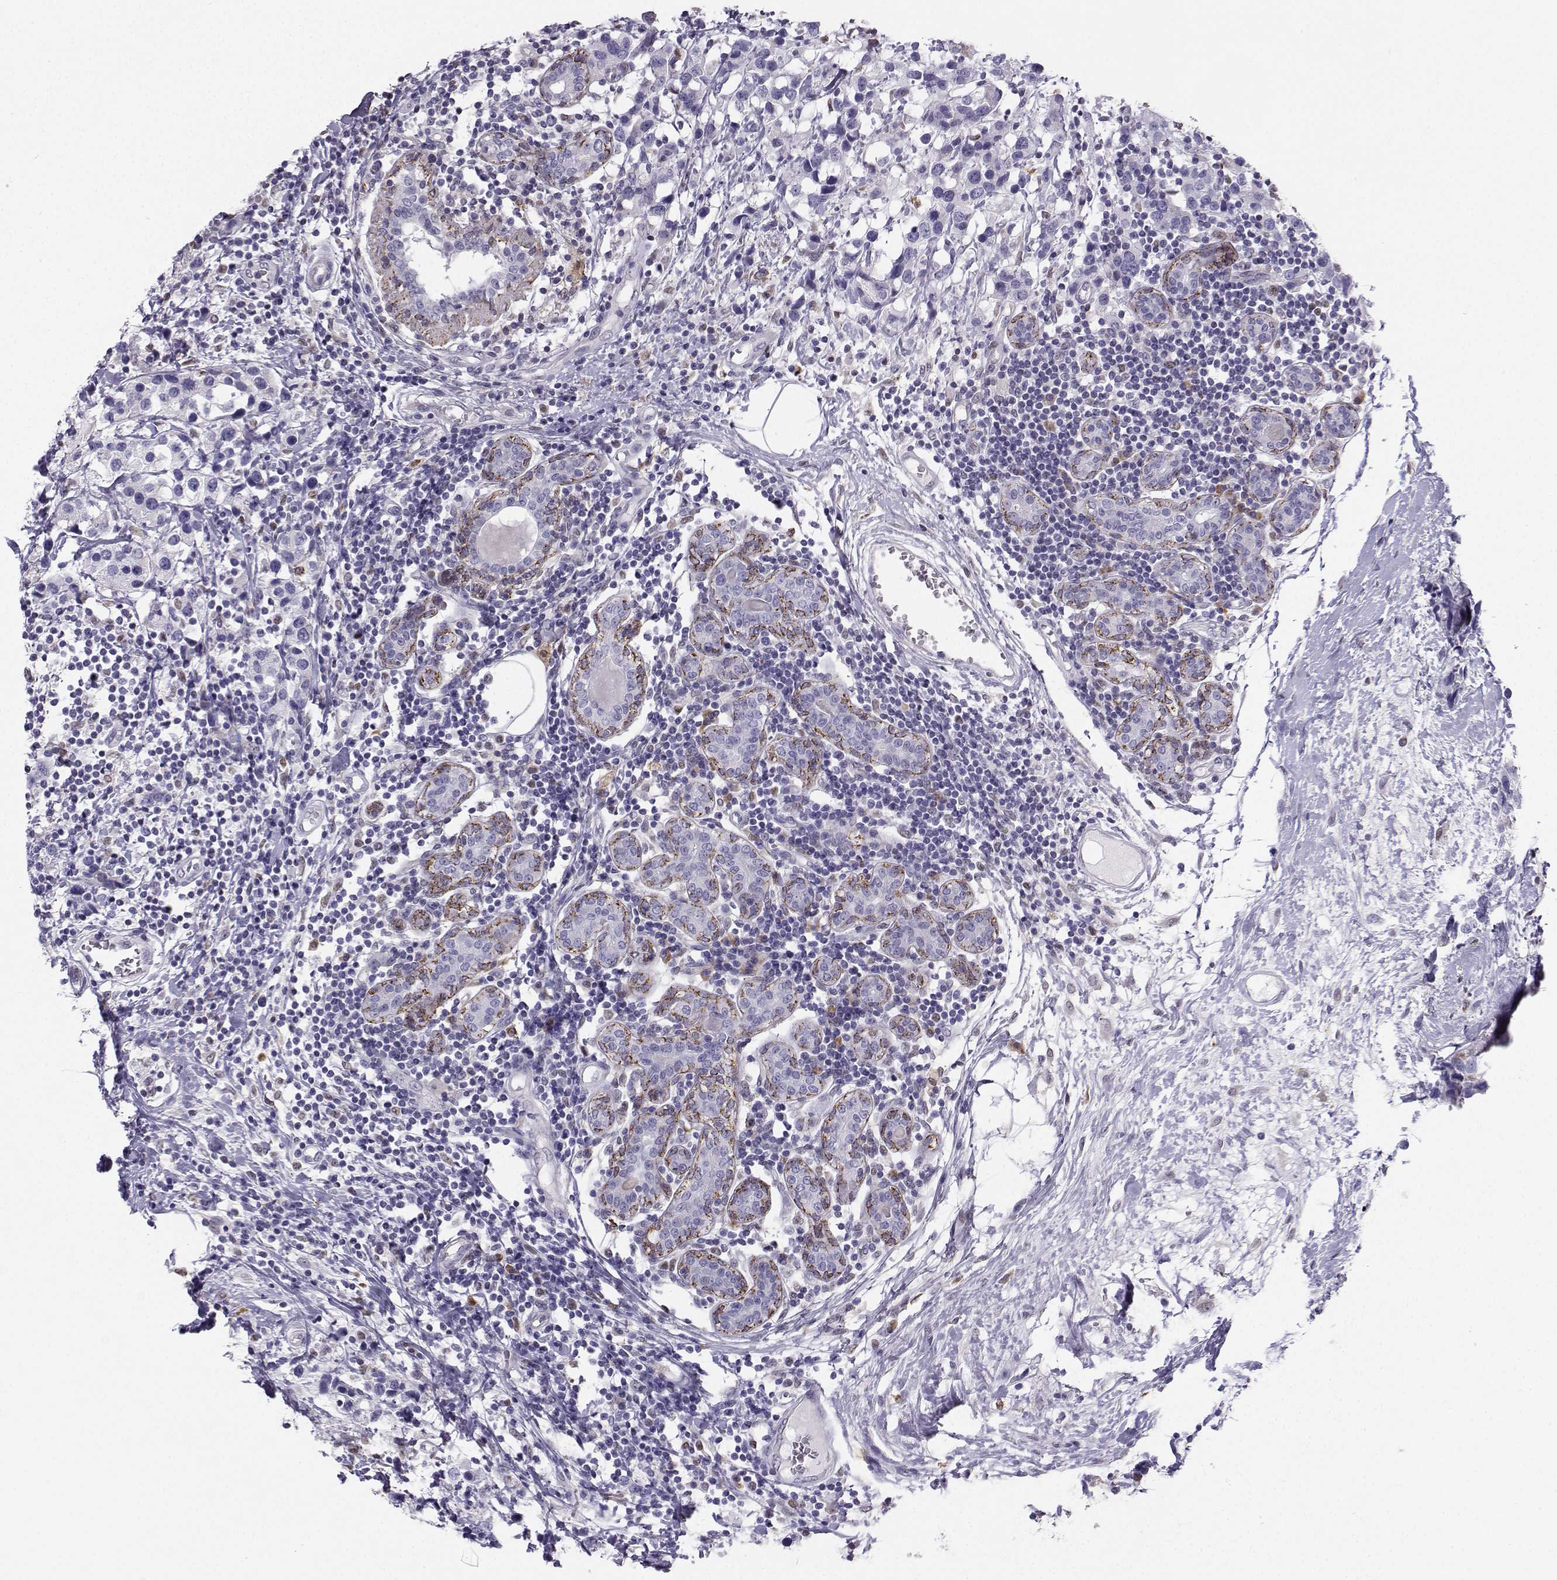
{"staining": {"intensity": "negative", "quantity": "none", "location": "none"}, "tissue": "breast cancer", "cell_type": "Tumor cells", "image_type": "cancer", "snomed": [{"axis": "morphology", "description": "Lobular carcinoma"}, {"axis": "topography", "description": "Breast"}], "caption": "Immunohistochemical staining of breast lobular carcinoma shows no significant expression in tumor cells. Brightfield microscopy of IHC stained with DAB (brown) and hematoxylin (blue), captured at high magnification.", "gene": "DCLK3", "patient": {"sex": "female", "age": 59}}